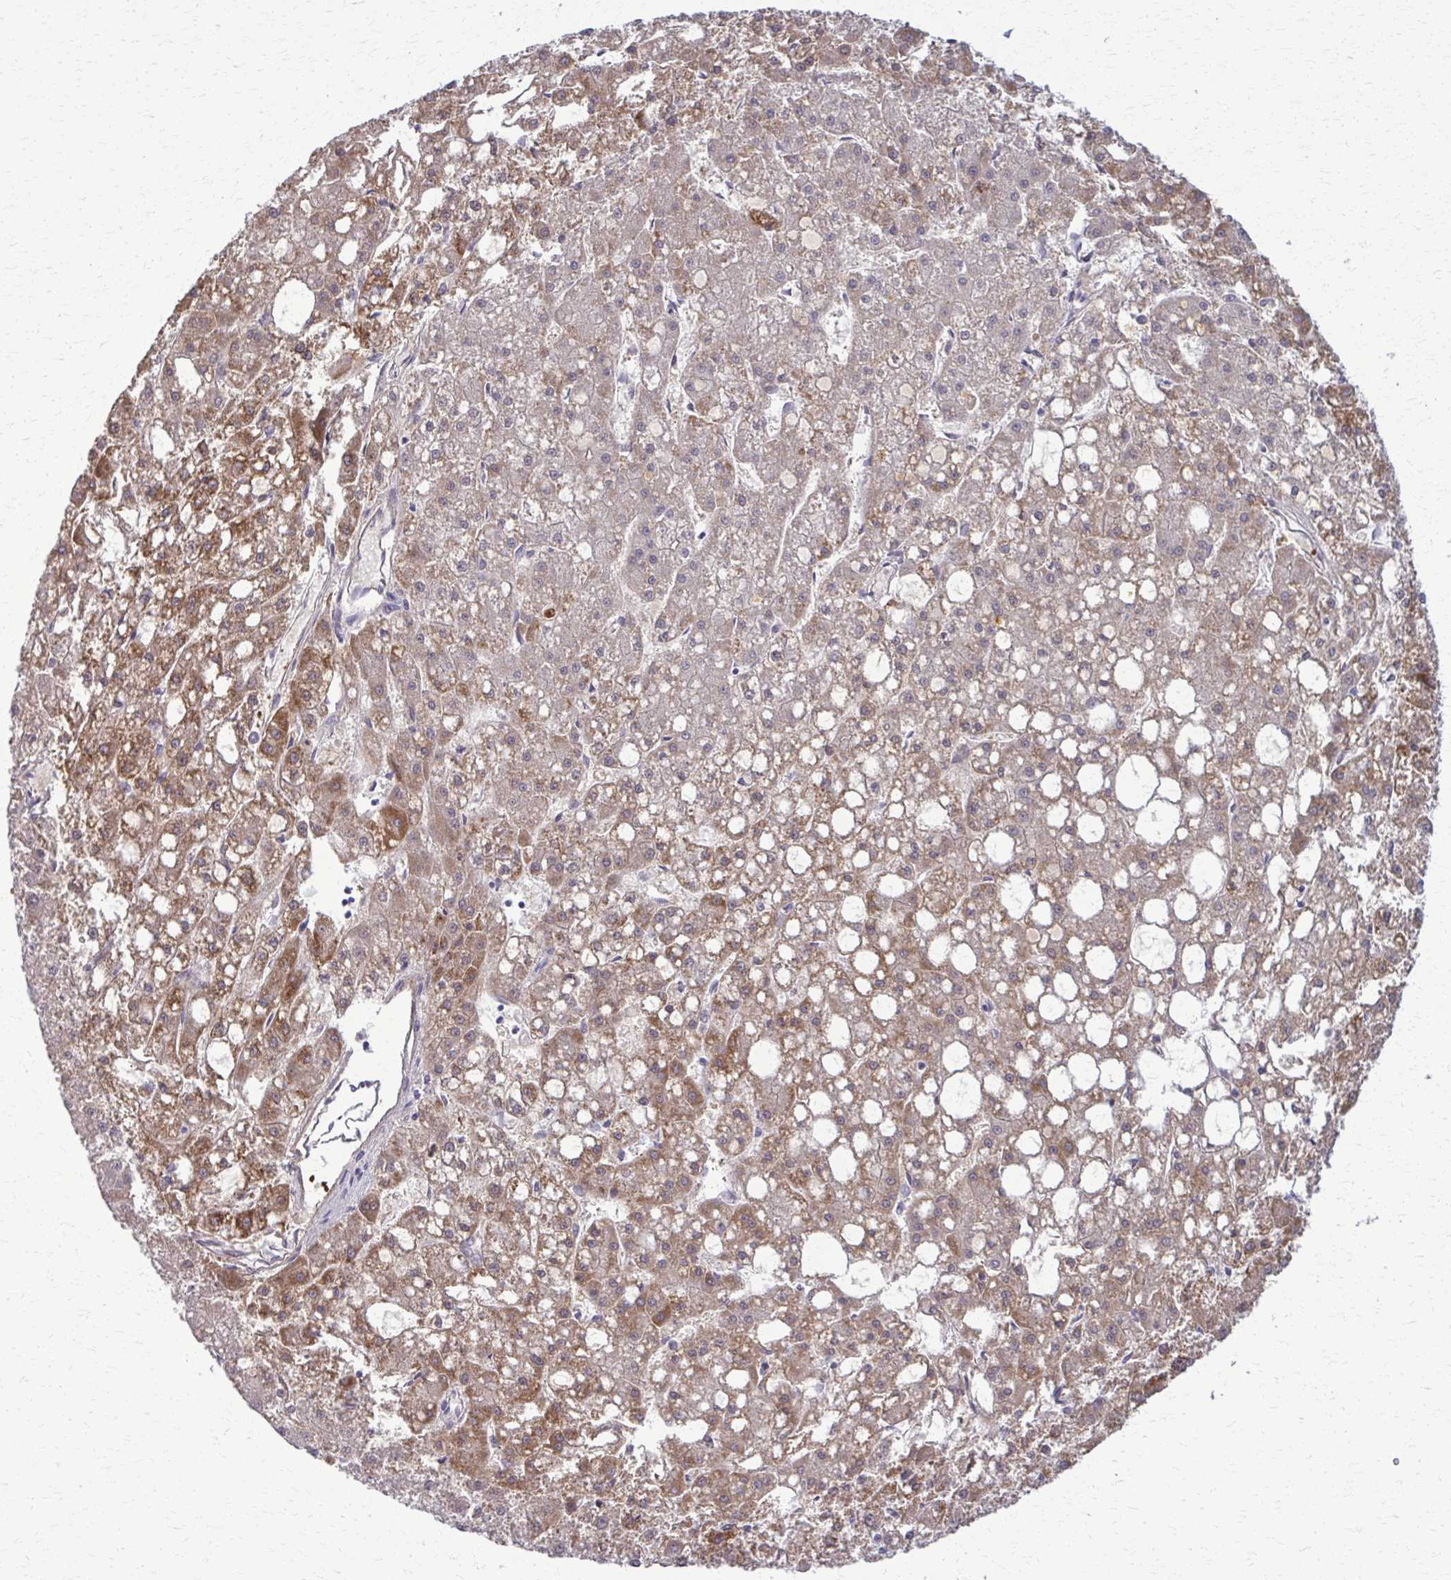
{"staining": {"intensity": "moderate", "quantity": ">75%", "location": "cytoplasmic/membranous"}, "tissue": "liver cancer", "cell_type": "Tumor cells", "image_type": "cancer", "snomed": [{"axis": "morphology", "description": "Carcinoma, Hepatocellular, NOS"}, {"axis": "topography", "description": "Liver"}], "caption": "Liver cancer (hepatocellular carcinoma) was stained to show a protein in brown. There is medium levels of moderate cytoplasmic/membranous positivity in approximately >75% of tumor cells.", "gene": "ACSM2B", "patient": {"sex": "male", "age": 67}}